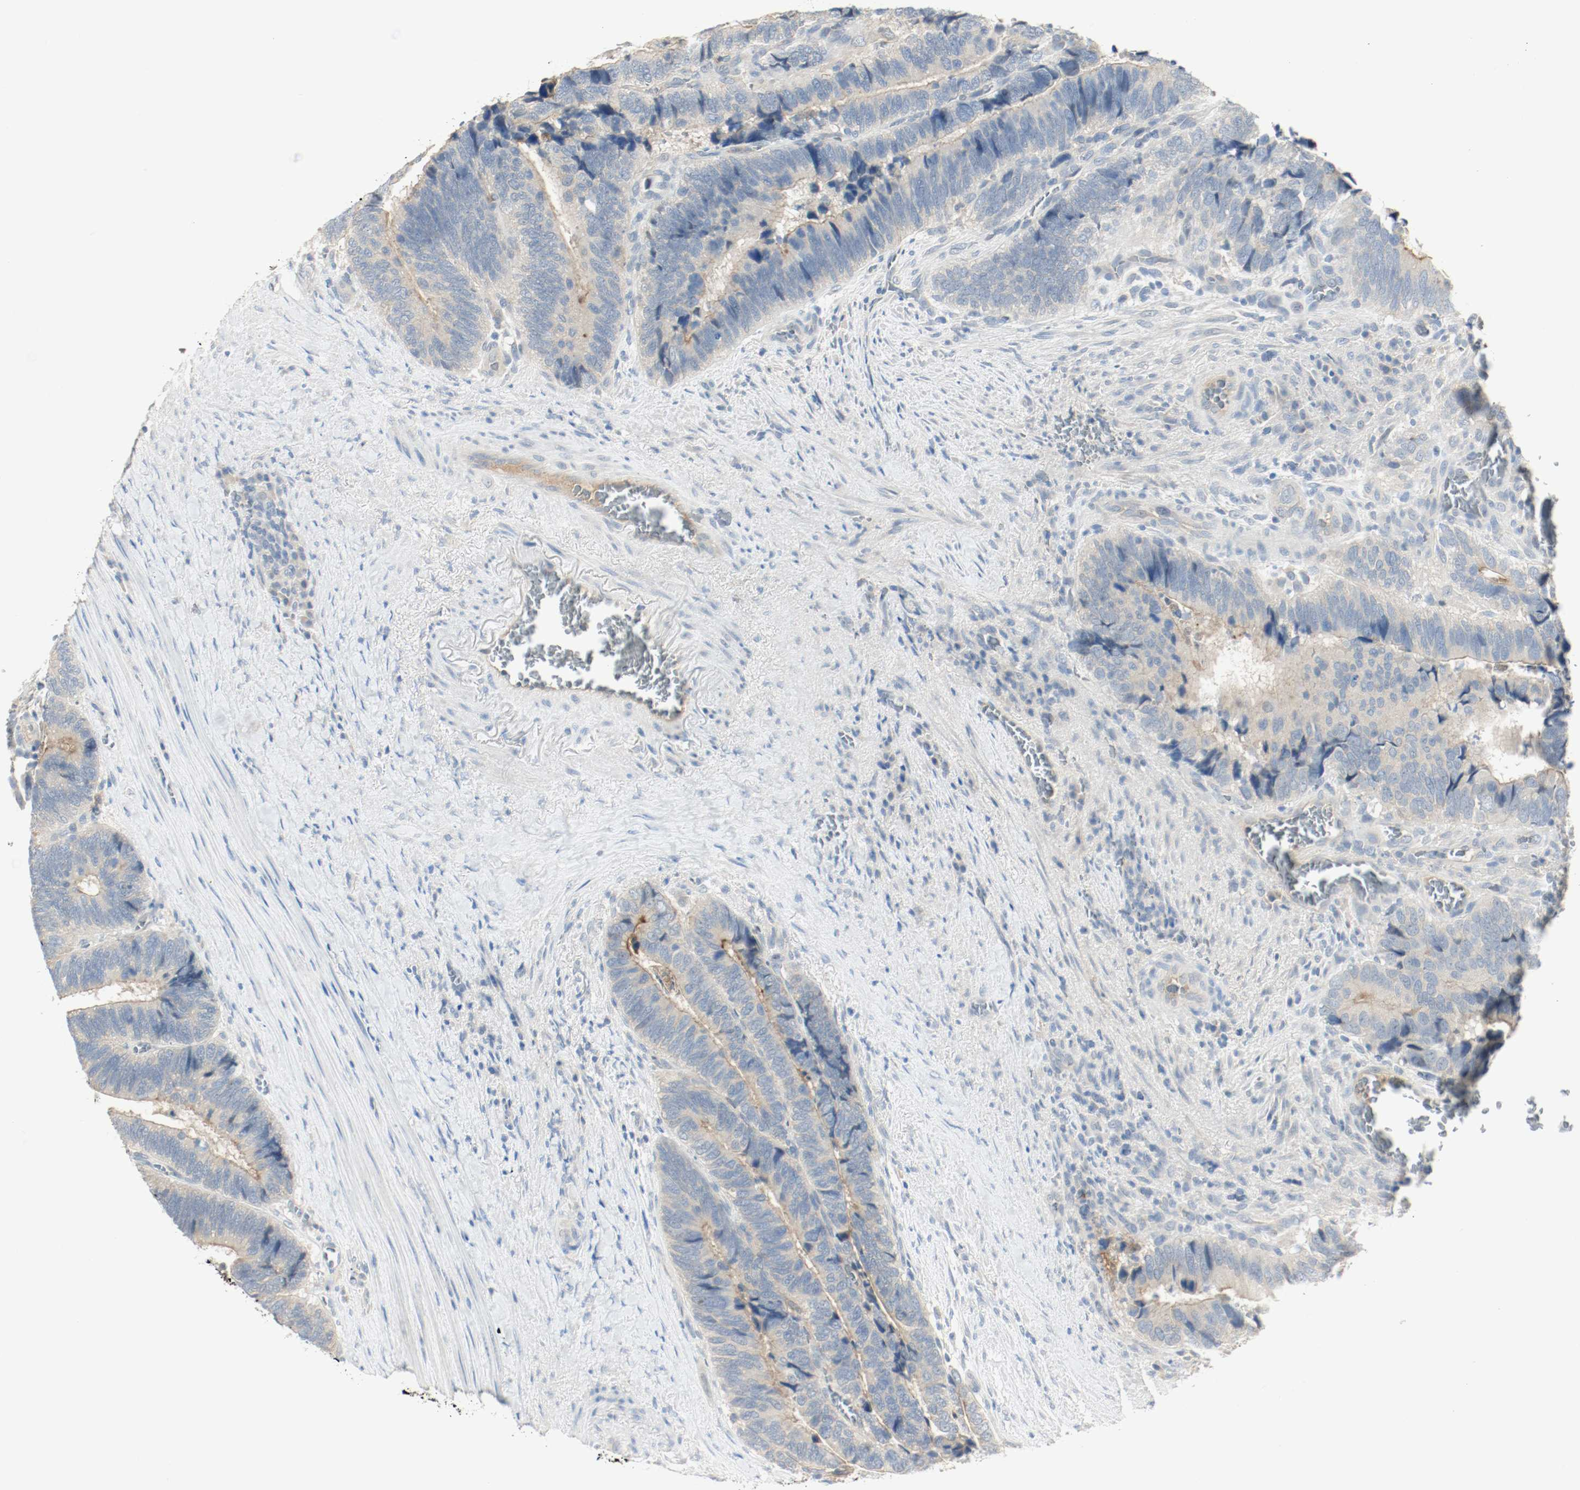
{"staining": {"intensity": "weak", "quantity": "25%-75%", "location": "cytoplasmic/membranous"}, "tissue": "colorectal cancer", "cell_type": "Tumor cells", "image_type": "cancer", "snomed": [{"axis": "morphology", "description": "Adenocarcinoma, NOS"}, {"axis": "topography", "description": "Colon"}], "caption": "An image showing weak cytoplasmic/membranous expression in about 25%-75% of tumor cells in colorectal cancer (adenocarcinoma), as visualized by brown immunohistochemical staining.", "gene": "MELTF", "patient": {"sex": "male", "age": 72}}